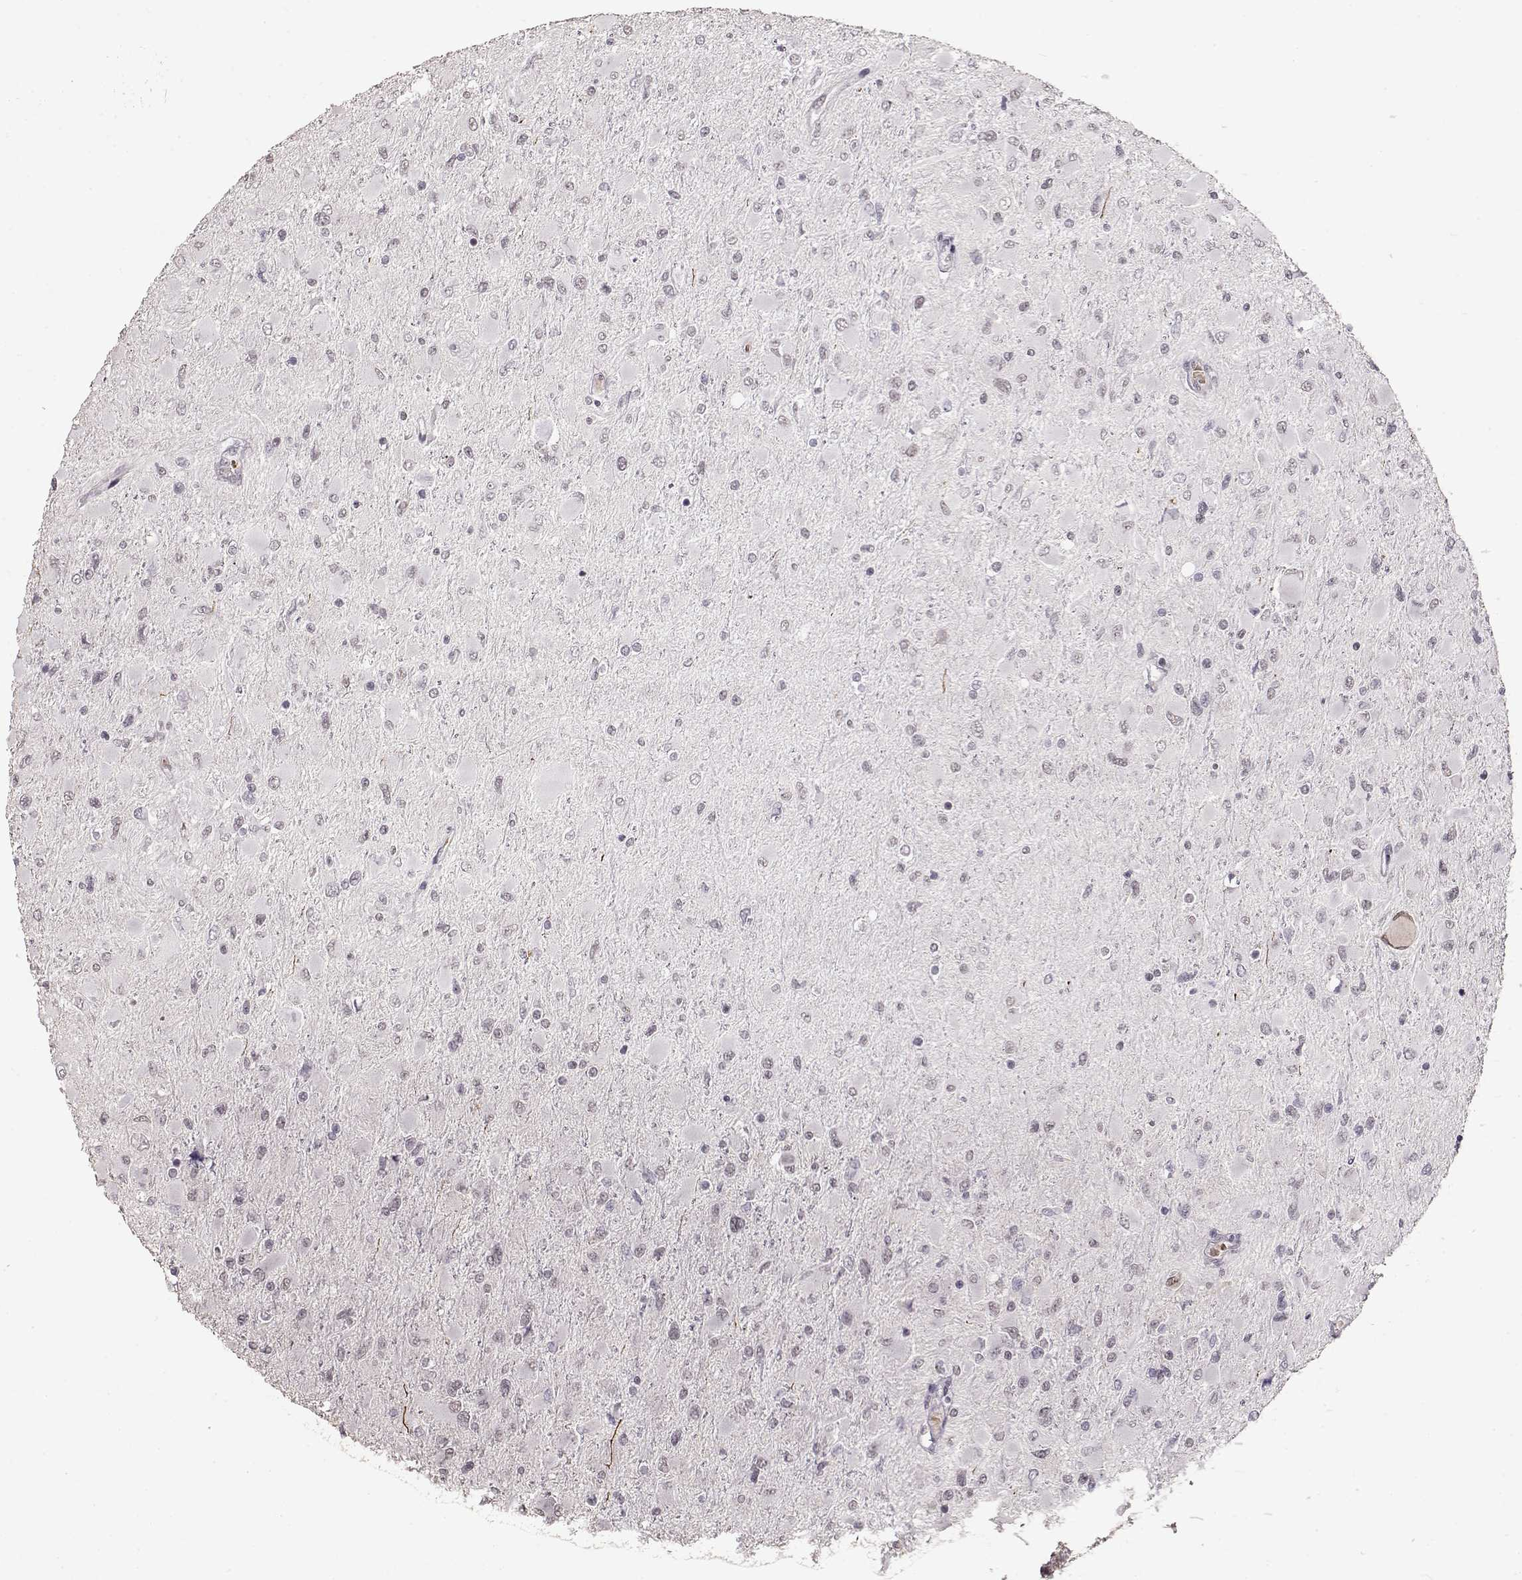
{"staining": {"intensity": "negative", "quantity": "none", "location": "none"}, "tissue": "glioma", "cell_type": "Tumor cells", "image_type": "cancer", "snomed": [{"axis": "morphology", "description": "Glioma, malignant, High grade"}, {"axis": "topography", "description": "Cerebral cortex"}], "caption": "Glioma was stained to show a protein in brown. There is no significant expression in tumor cells.", "gene": "PCP4", "patient": {"sex": "female", "age": 36}}